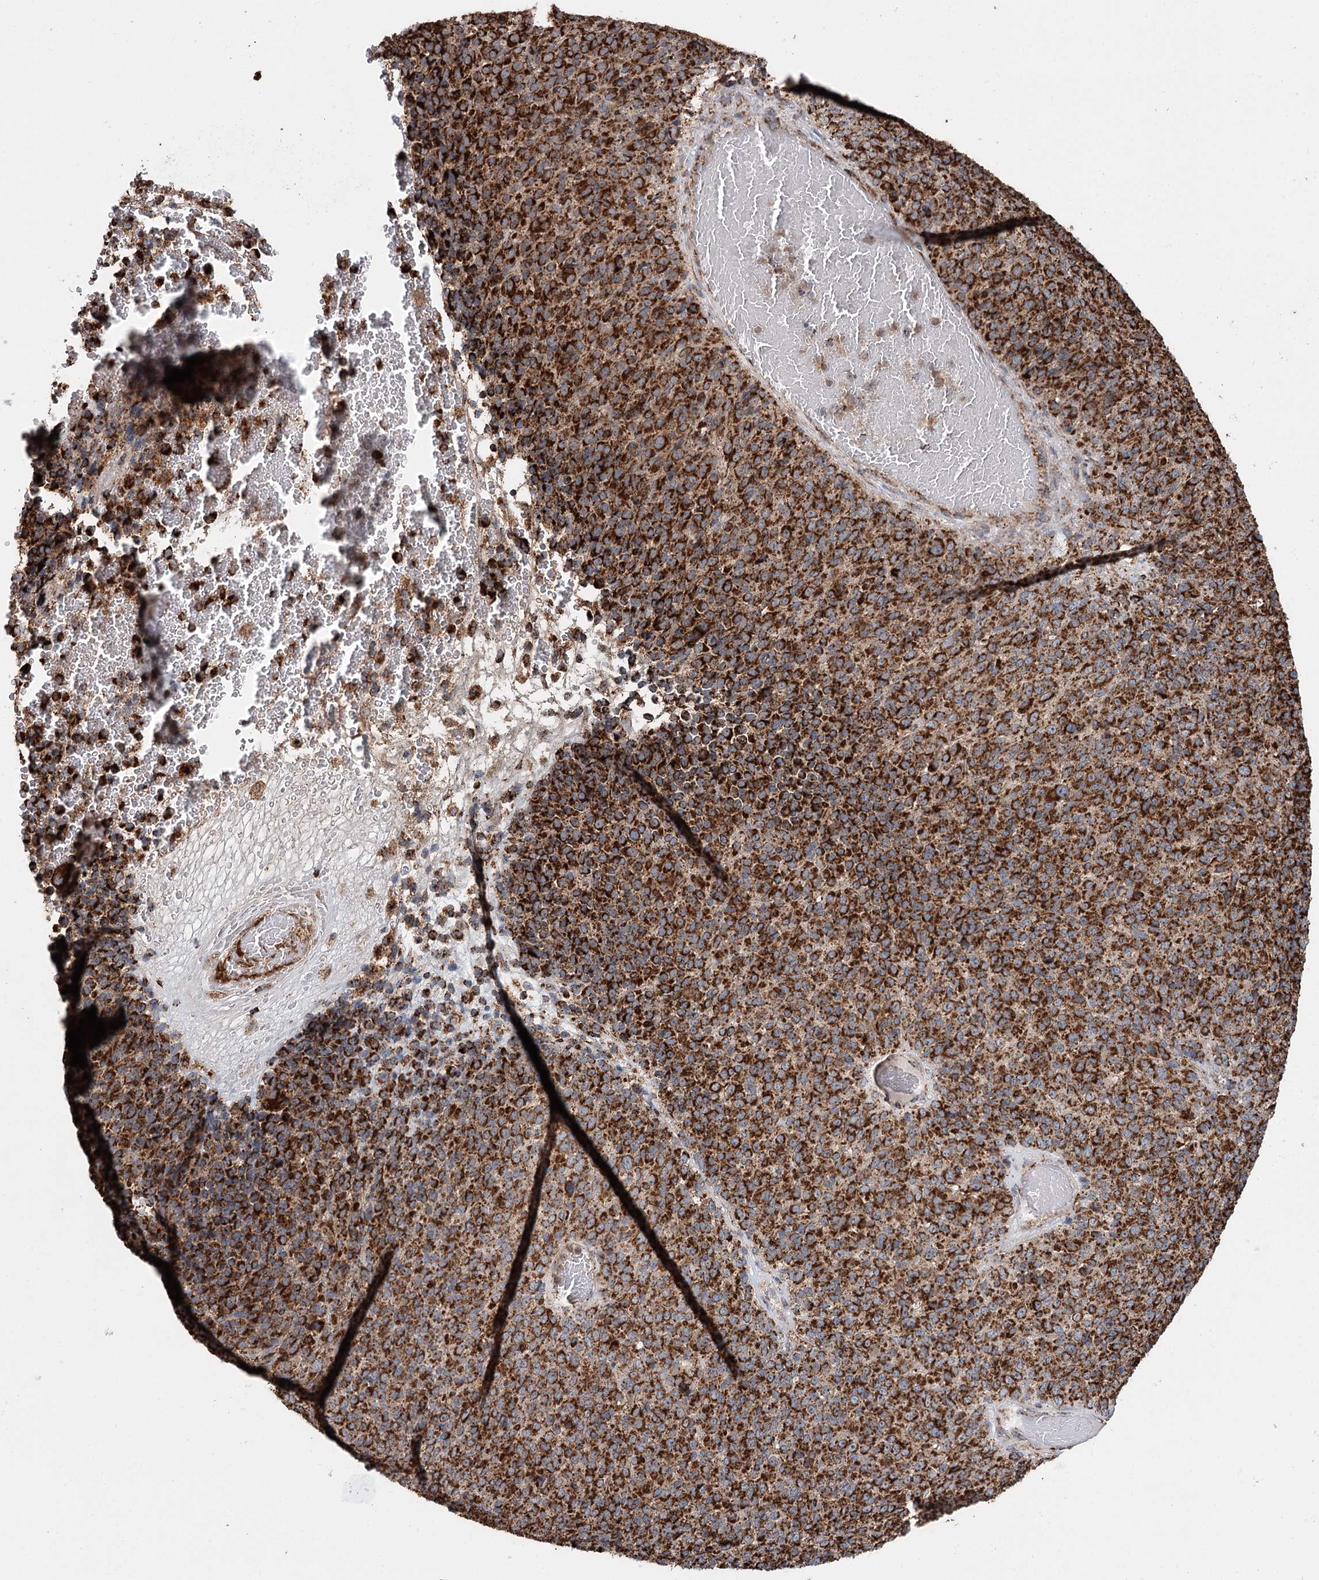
{"staining": {"intensity": "strong", "quantity": ">75%", "location": "cytoplasmic/membranous"}, "tissue": "melanoma", "cell_type": "Tumor cells", "image_type": "cancer", "snomed": [{"axis": "morphology", "description": "Malignant melanoma, Metastatic site"}, {"axis": "topography", "description": "Brain"}], "caption": "Strong cytoplasmic/membranous protein staining is seen in approximately >75% of tumor cells in melanoma.", "gene": "APH1A", "patient": {"sex": "female", "age": 56}}